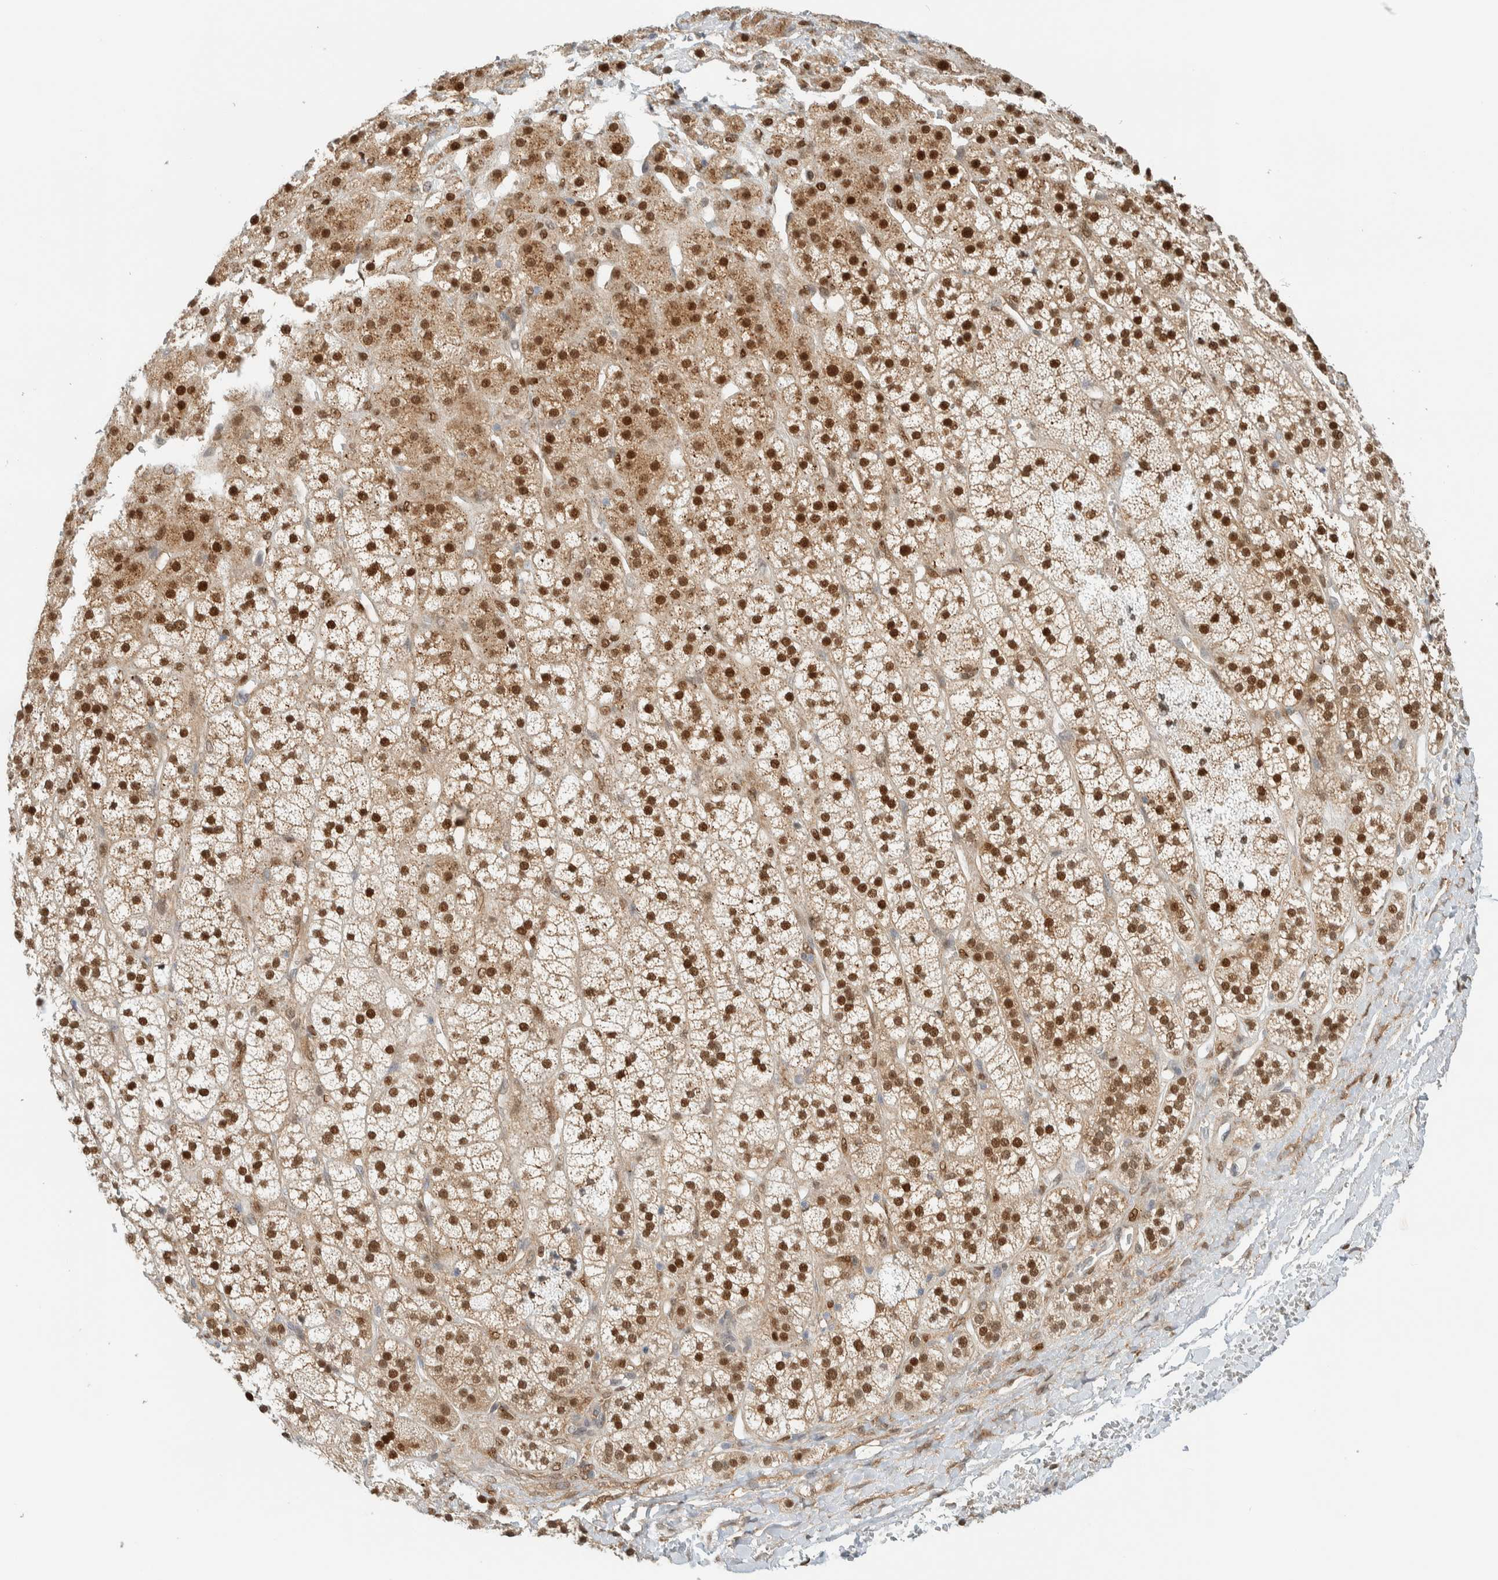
{"staining": {"intensity": "strong", "quantity": "25%-75%", "location": "cytoplasmic/membranous,nuclear"}, "tissue": "adrenal gland", "cell_type": "Glandular cells", "image_type": "normal", "snomed": [{"axis": "morphology", "description": "Normal tissue, NOS"}, {"axis": "topography", "description": "Adrenal gland"}], "caption": "The image displays immunohistochemical staining of normal adrenal gland. There is strong cytoplasmic/membranous,nuclear staining is appreciated in approximately 25%-75% of glandular cells. The protein is stained brown, and the nuclei are stained in blue (DAB IHC with brightfield microscopy, high magnification).", "gene": "TFE3", "patient": {"sex": "male", "age": 56}}